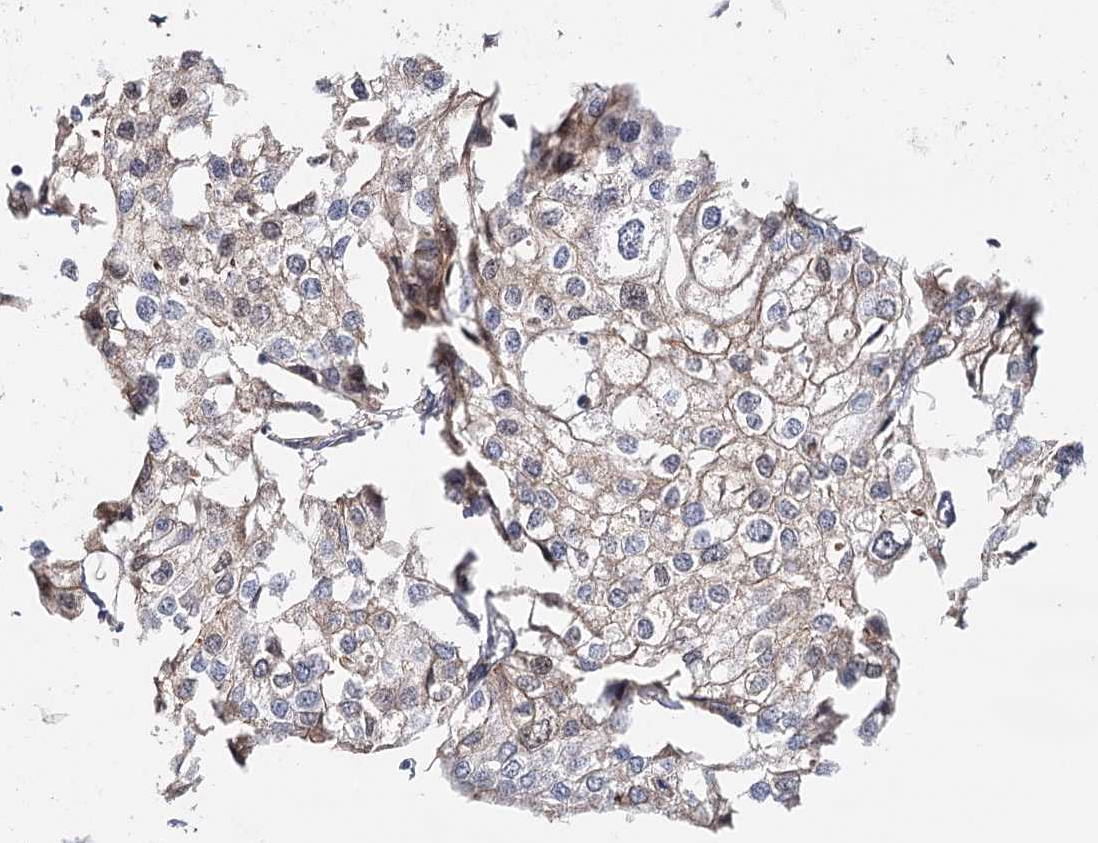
{"staining": {"intensity": "weak", "quantity": "<25%", "location": "cytoplasmic/membranous,nuclear"}, "tissue": "urothelial cancer", "cell_type": "Tumor cells", "image_type": "cancer", "snomed": [{"axis": "morphology", "description": "Urothelial carcinoma, High grade"}, {"axis": "topography", "description": "Urinary bladder"}], "caption": "Immunohistochemistry (IHC) photomicrograph of human urothelial cancer stained for a protein (brown), which shows no expression in tumor cells. (IHC, brightfield microscopy, high magnification).", "gene": "PKP4", "patient": {"sex": "male", "age": 64}}